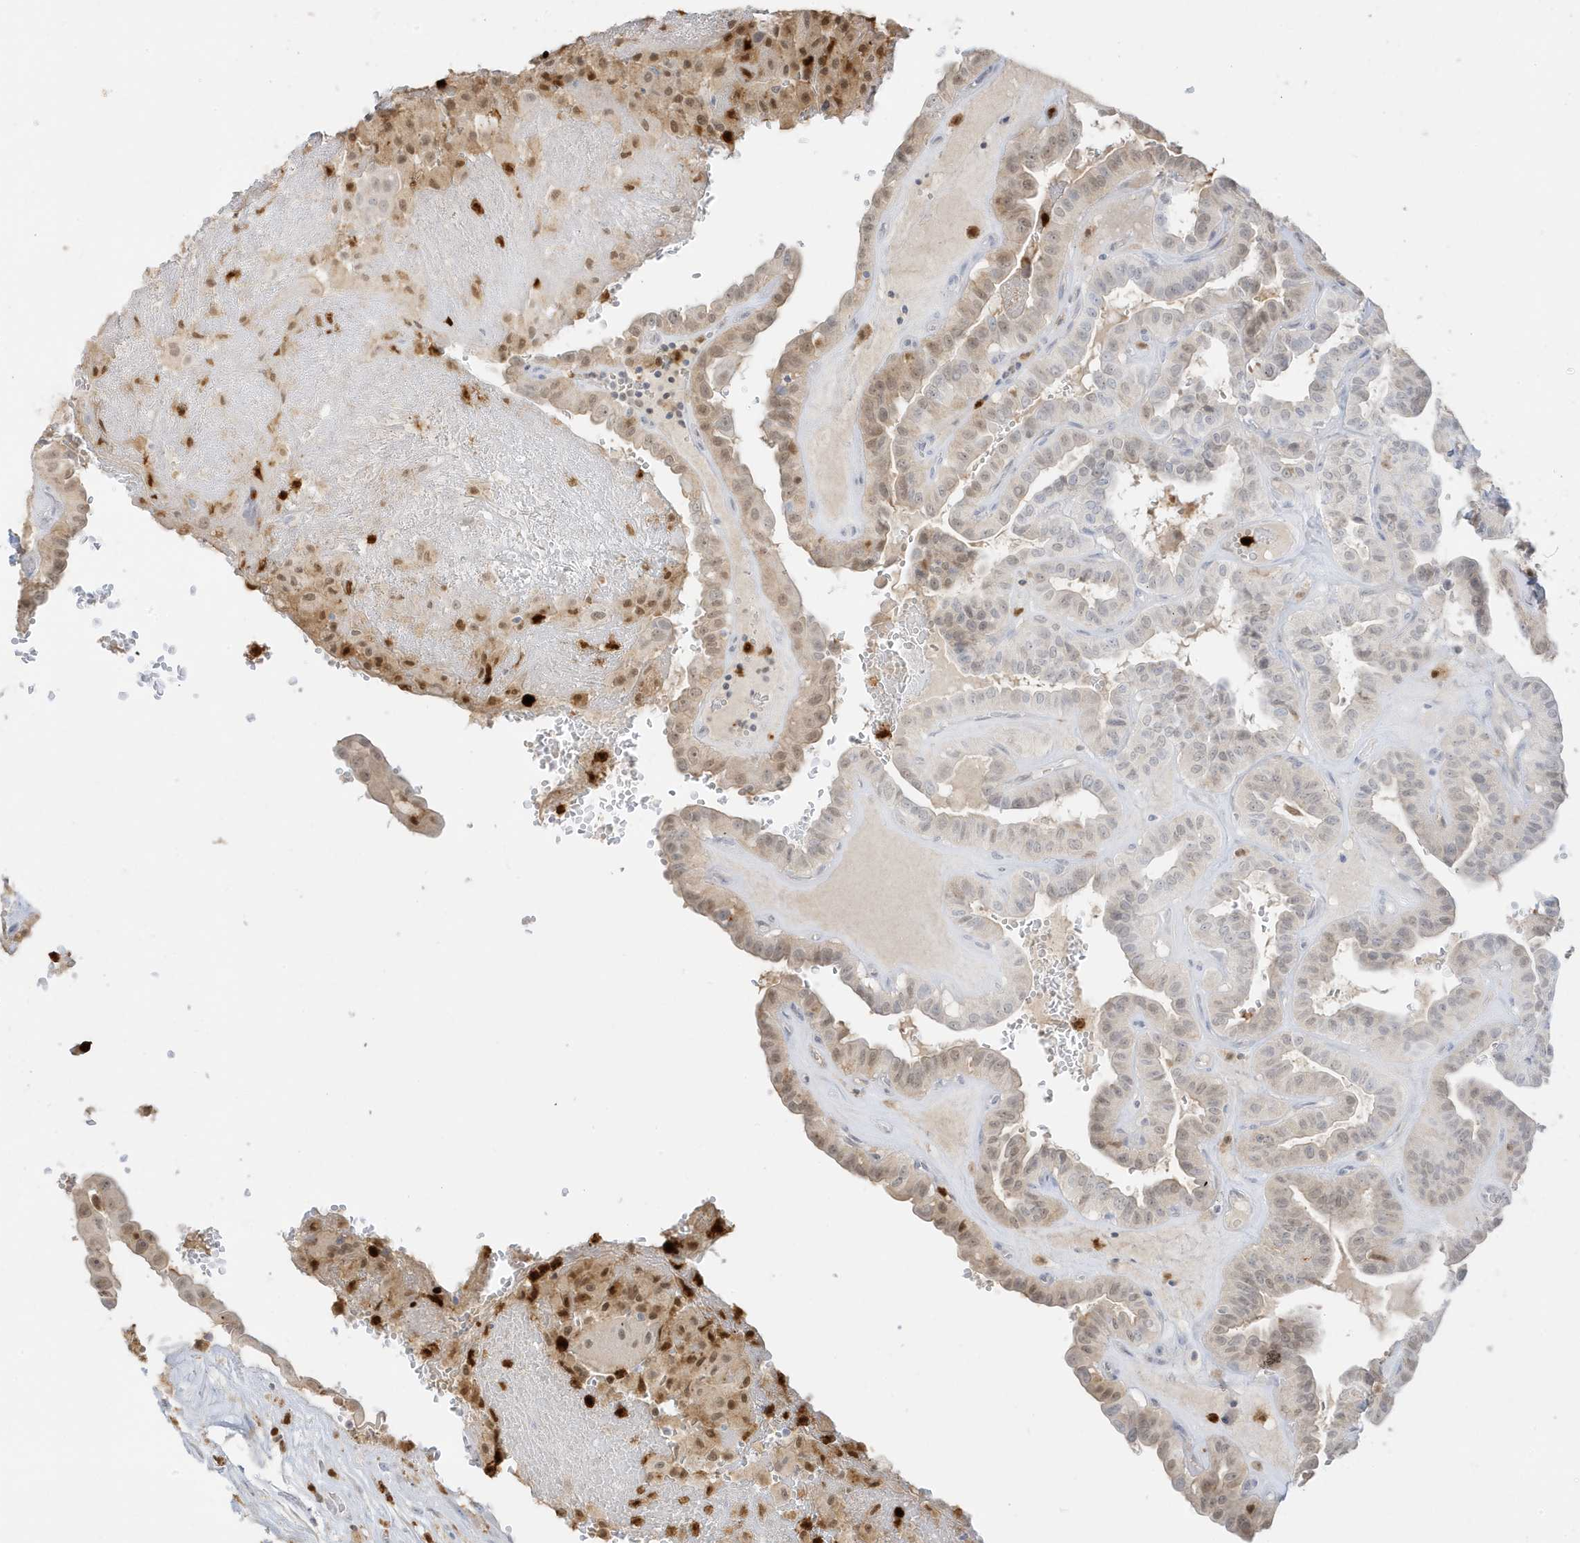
{"staining": {"intensity": "moderate", "quantity": "25%-75%", "location": "nuclear"}, "tissue": "thyroid cancer", "cell_type": "Tumor cells", "image_type": "cancer", "snomed": [{"axis": "morphology", "description": "Papillary adenocarcinoma, NOS"}, {"axis": "topography", "description": "Thyroid gland"}], "caption": "Thyroid cancer stained with IHC reveals moderate nuclear staining in about 25%-75% of tumor cells.", "gene": "GCA", "patient": {"sex": "male", "age": 77}}